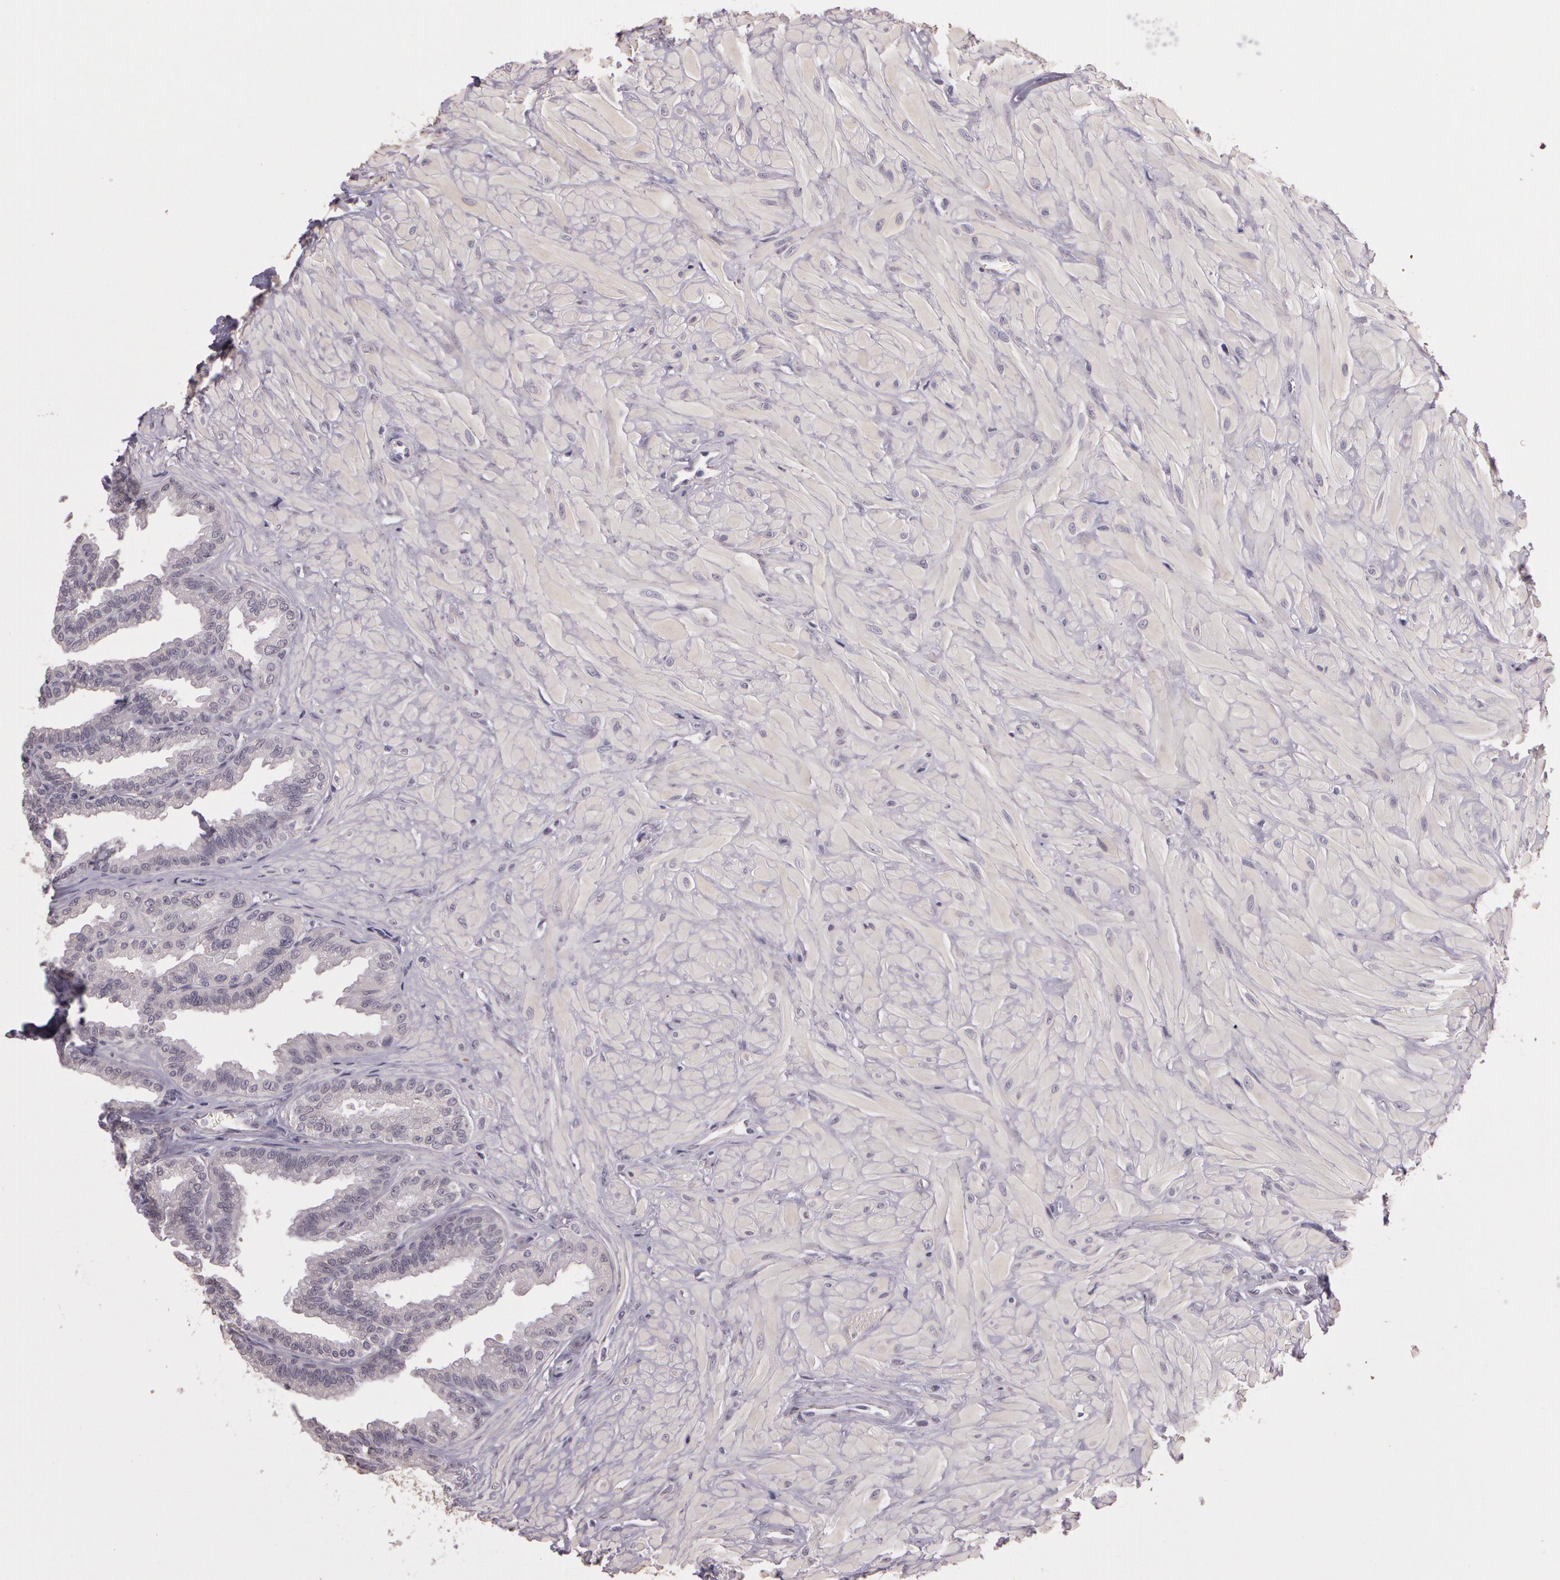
{"staining": {"intensity": "negative", "quantity": "none", "location": "none"}, "tissue": "seminal vesicle", "cell_type": "Glandular cells", "image_type": "normal", "snomed": [{"axis": "morphology", "description": "Normal tissue, NOS"}, {"axis": "topography", "description": "Seminal veicle"}], "caption": "There is no significant expression in glandular cells of seminal vesicle. The staining is performed using DAB (3,3'-diaminobenzidine) brown chromogen with nuclei counter-stained in using hematoxylin.", "gene": "G2E3", "patient": {"sex": "male", "age": 26}}